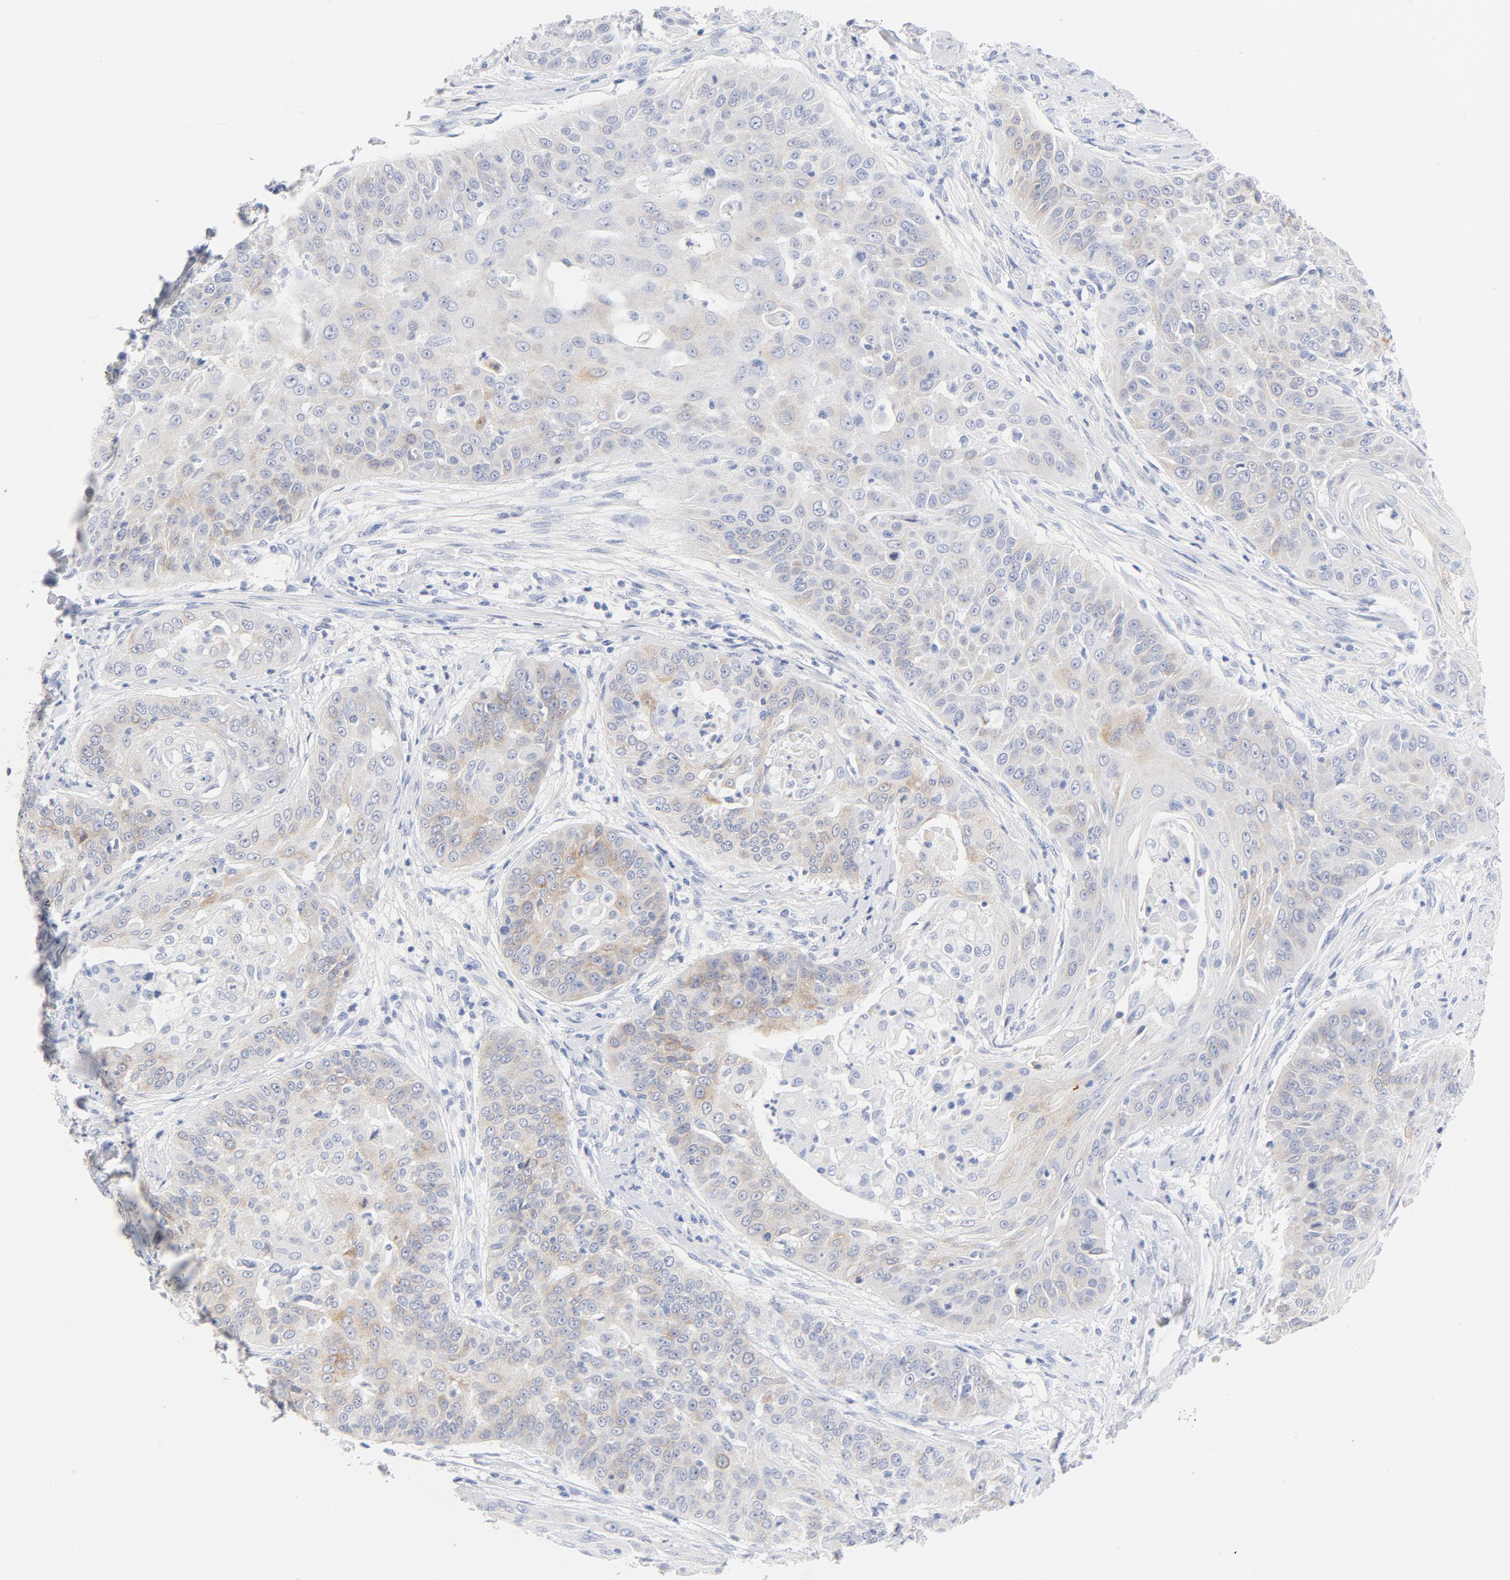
{"staining": {"intensity": "moderate", "quantity": "25%-75%", "location": "cytoplasmic/membranous"}, "tissue": "cervical cancer", "cell_type": "Tumor cells", "image_type": "cancer", "snomed": [{"axis": "morphology", "description": "Squamous cell carcinoma, NOS"}, {"axis": "topography", "description": "Cervix"}], "caption": "A photomicrograph of squamous cell carcinoma (cervical) stained for a protein exhibits moderate cytoplasmic/membranous brown staining in tumor cells.", "gene": "FGFR3", "patient": {"sex": "female", "age": 64}}